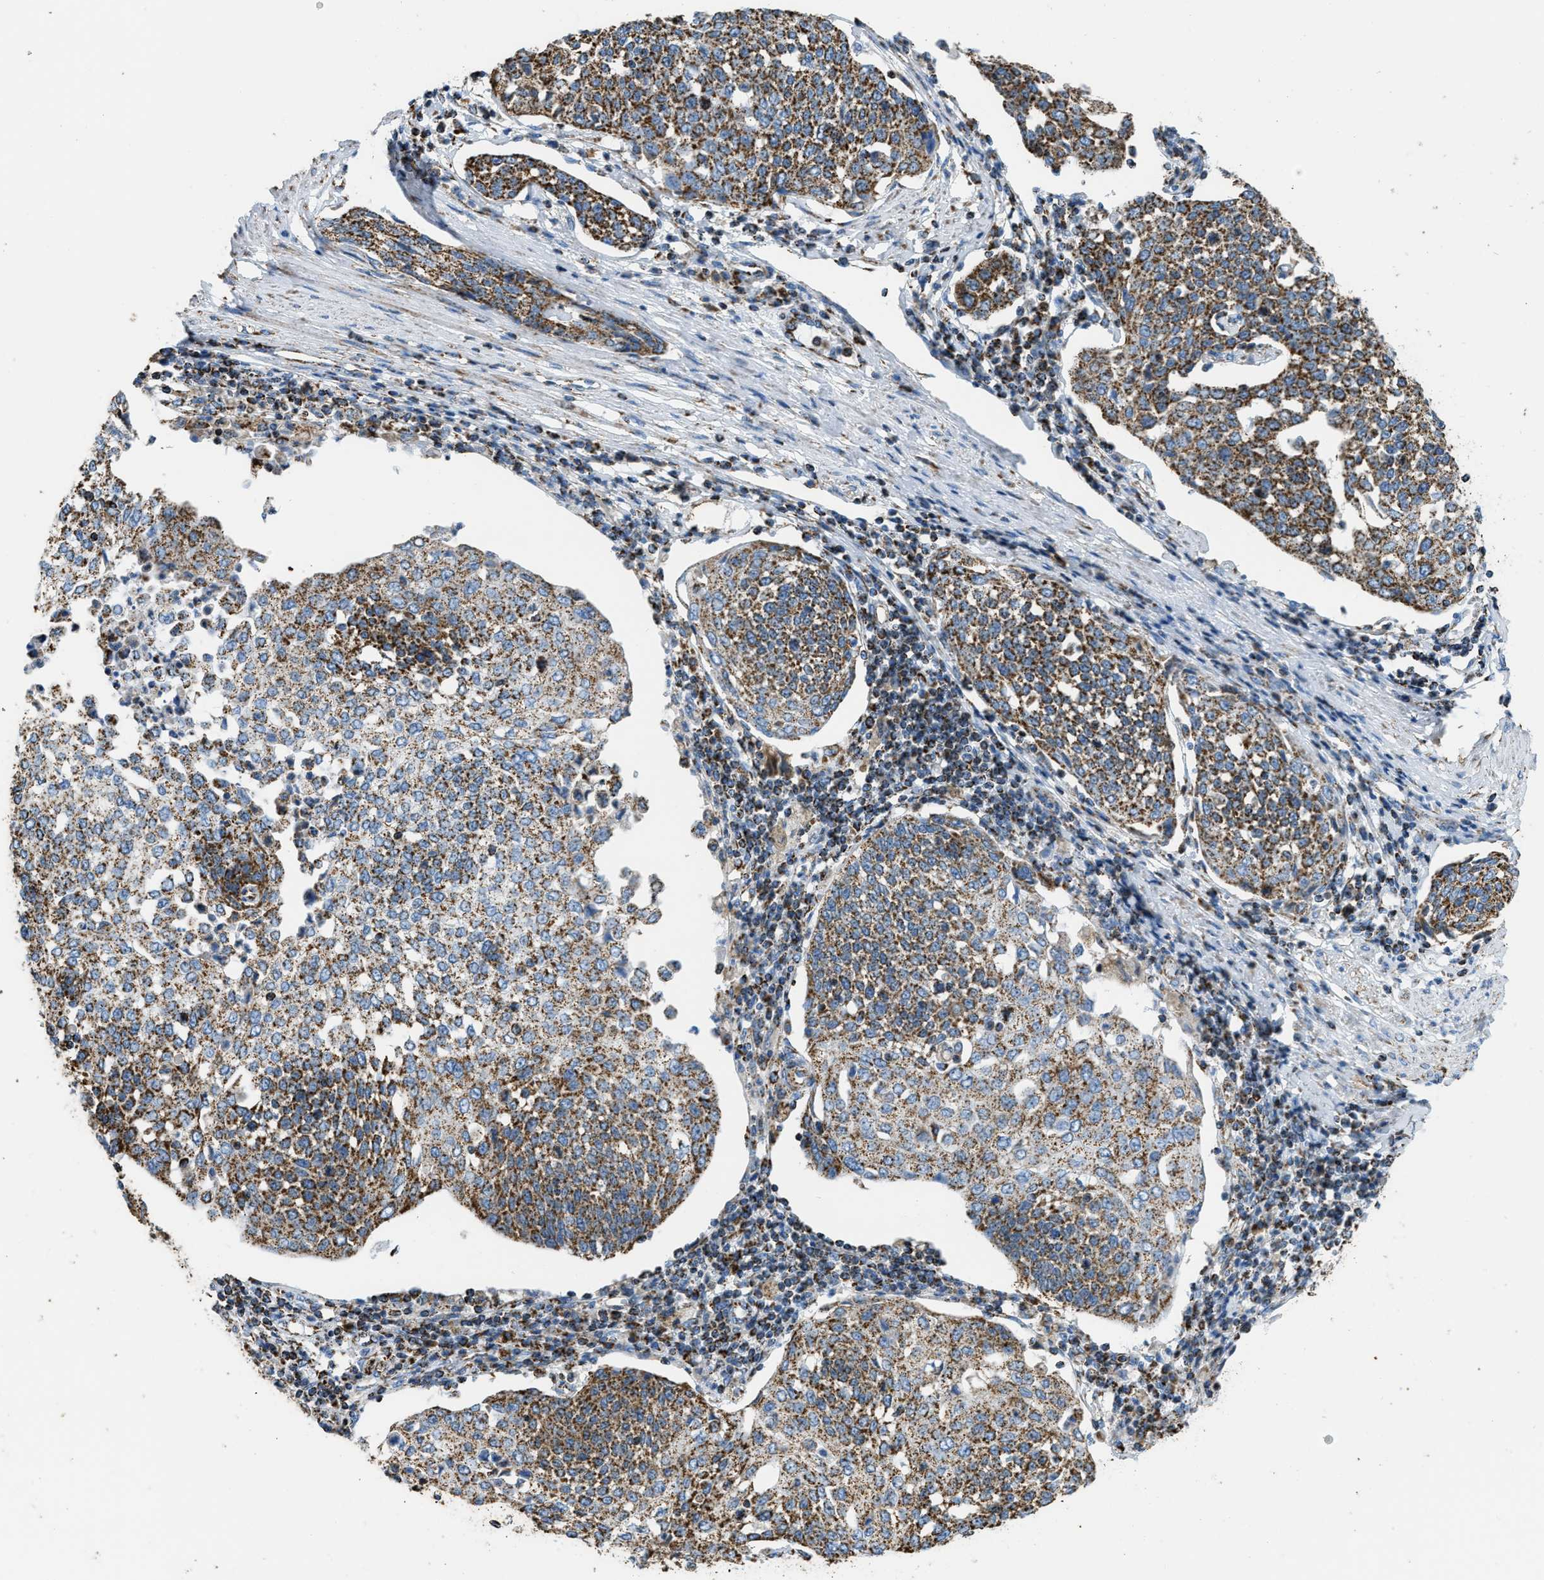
{"staining": {"intensity": "strong", "quantity": ">75%", "location": "cytoplasmic/membranous"}, "tissue": "cervical cancer", "cell_type": "Tumor cells", "image_type": "cancer", "snomed": [{"axis": "morphology", "description": "Squamous cell carcinoma, NOS"}, {"axis": "topography", "description": "Cervix"}], "caption": "A brown stain highlights strong cytoplasmic/membranous staining of a protein in human cervical squamous cell carcinoma tumor cells.", "gene": "ETFB", "patient": {"sex": "female", "age": 34}}